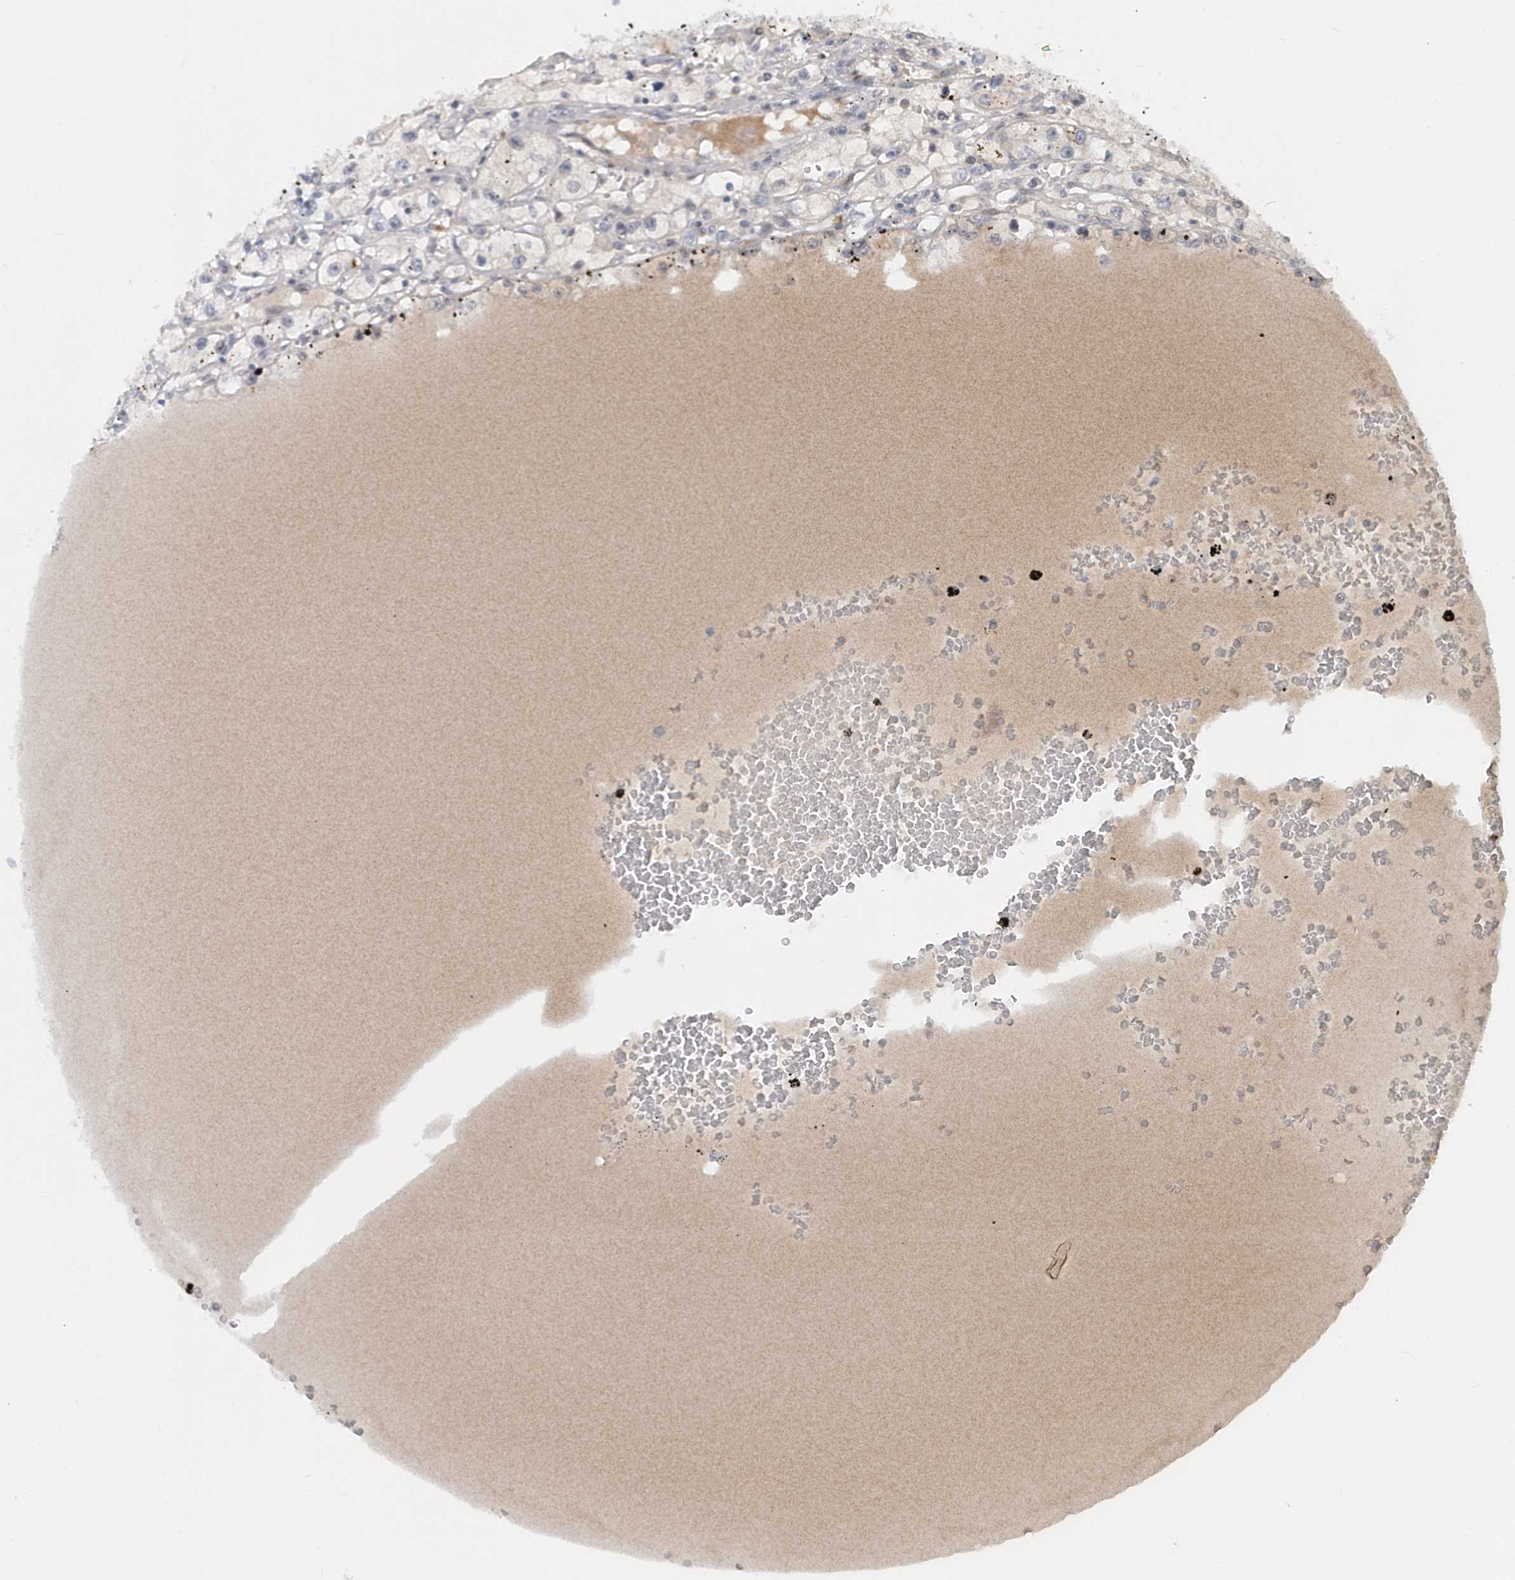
{"staining": {"intensity": "negative", "quantity": "none", "location": "none"}, "tissue": "renal cancer", "cell_type": "Tumor cells", "image_type": "cancer", "snomed": [{"axis": "morphology", "description": "Adenocarcinoma, NOS"}, {"axis": "topography", "description": "Kidney"}], "caption": "The photomicrograph displays no significant staining in tumor cells of renal adenocarcinoma.", "gene": "ASCL4", "patient": {"sex": "male", "age": 56}}